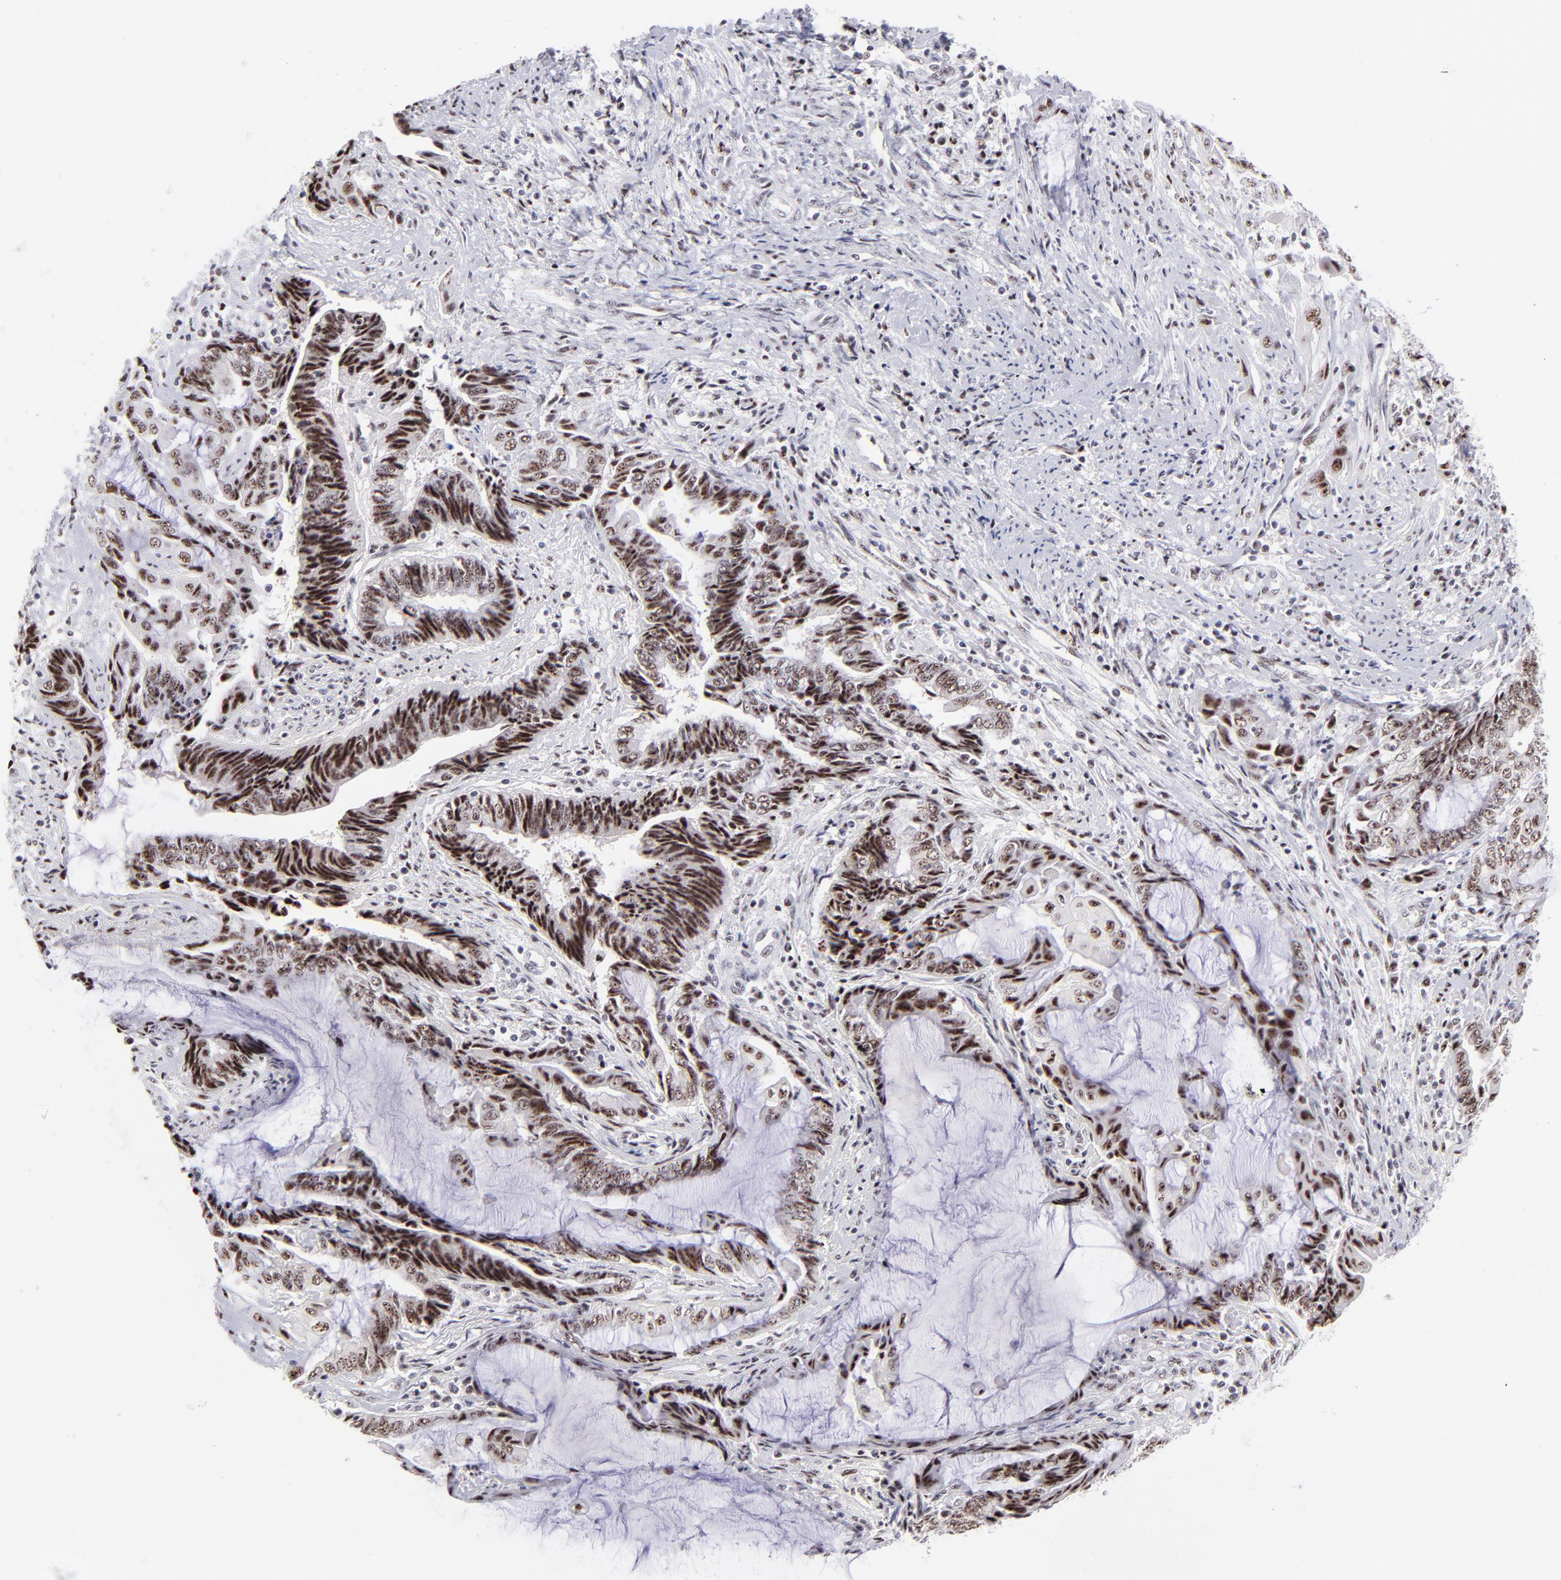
{"staining": {"intensity": "moderate", "quantity": ">75%", "location": "nuclear"}, "tissue": "endometrial cancer", "cell_type": "Tumor cells", "image_type": "cancer", "snomed": [{"axis": "morphology", "description": "Adenocarcinoma, NOS"}, {"axis": "topography", "description": "Uterus"}, {"axis": "topography", "description": "Endometrium"}], "caption": "Immunohistochemistry (IHC) (DAB) staining of endometrial adenocarcinoma shows moderate nuclear protein expression in about >75% of tumor cells.", "gene": "CDC25C", "patient": {"sex": "female", "age": 70}}